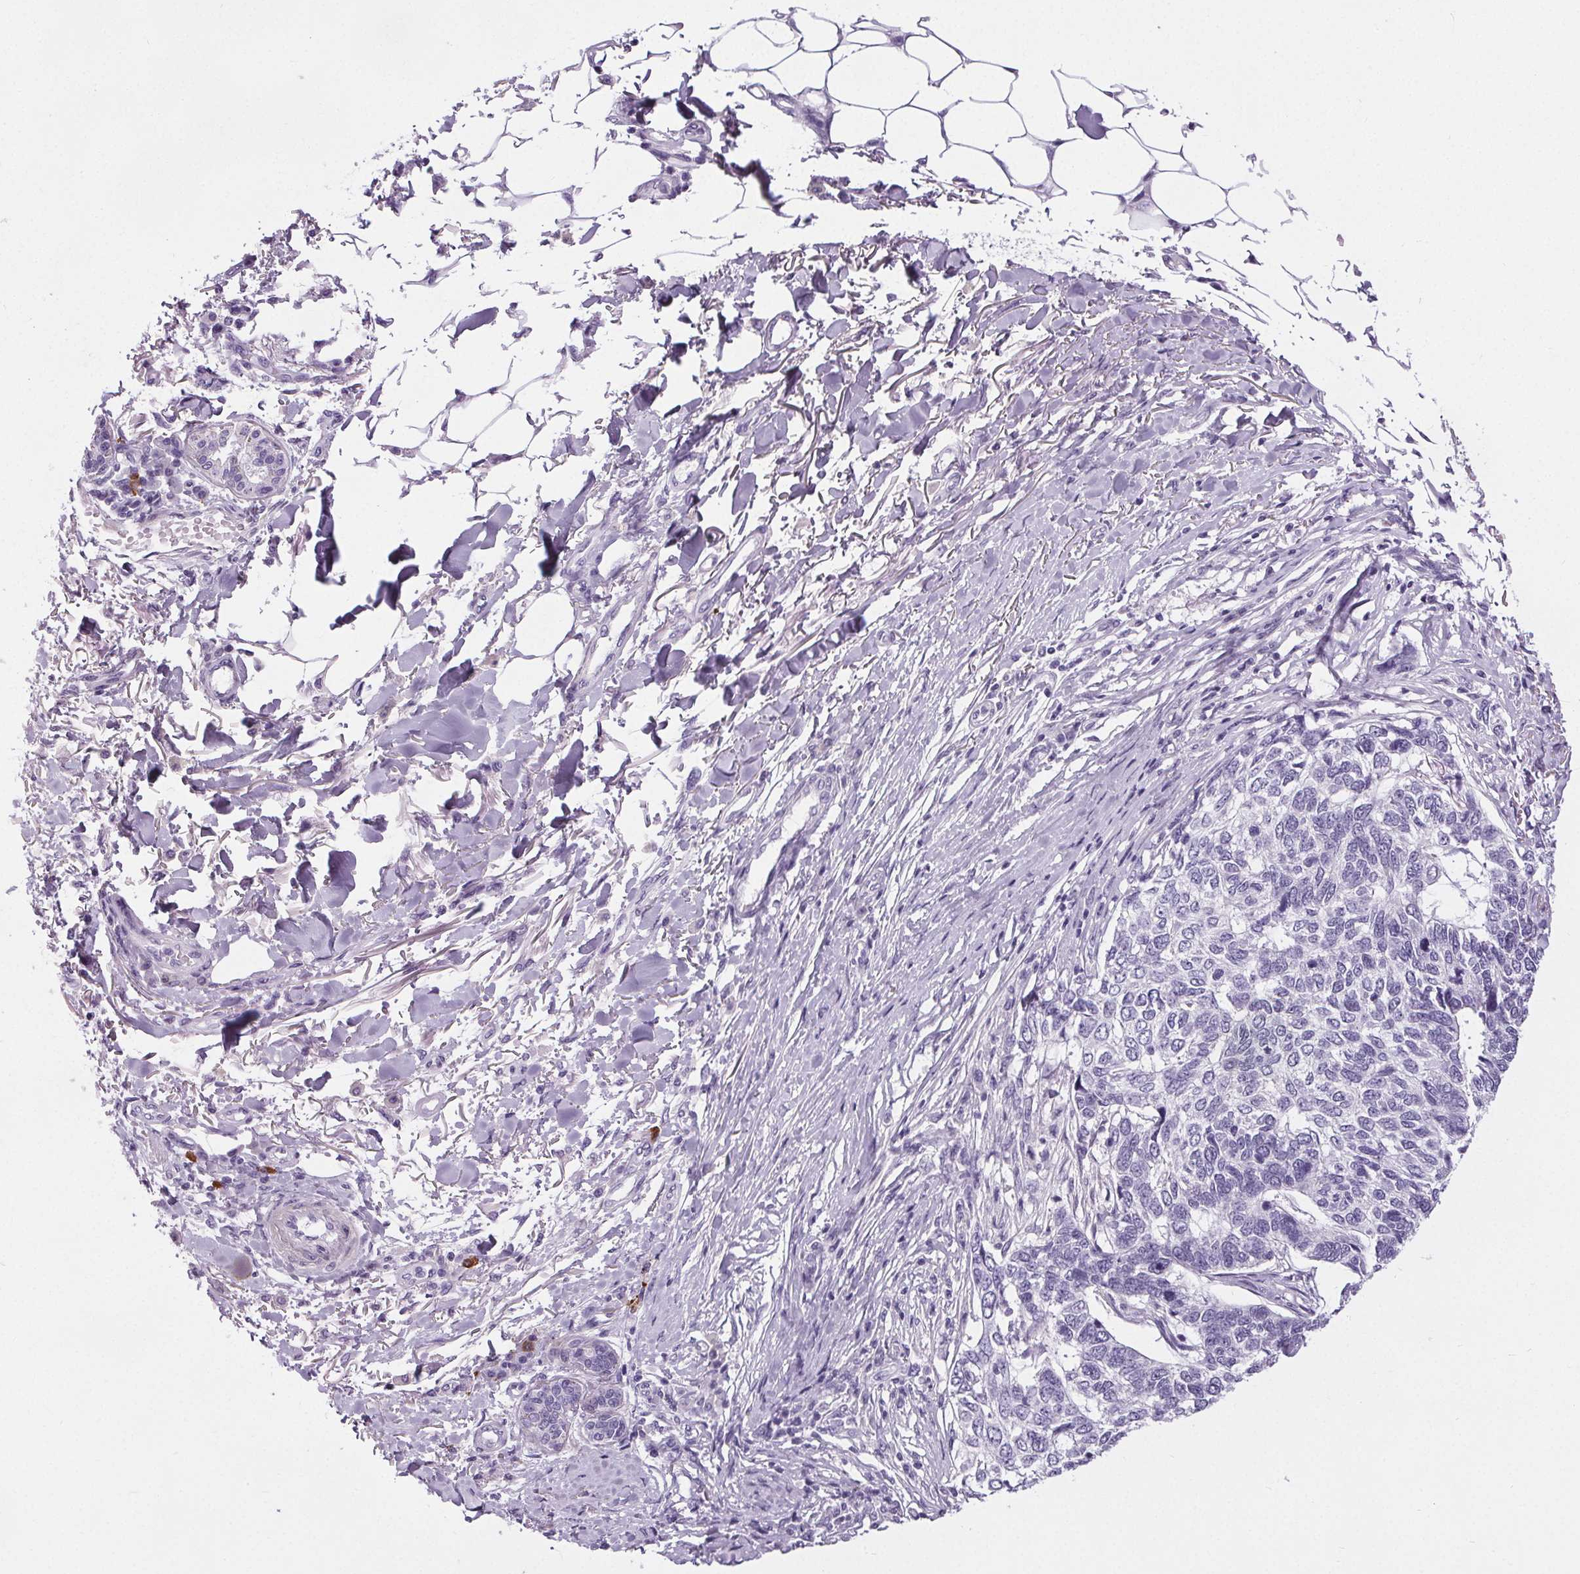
{"staining": {"intensity": "negative", "quantity": "none", "location": "none"}, "tissue": "skin cancer", "cell_type": "Tumor cells", "image_type": "cancer", "snomed": [{"axis": "morphology", "description": "Basal cell carcinoma"}, {"axis": "topography", "description": "Skin"}], "caption": "DAB immunohistochemical staining of human skin cancer exhibits no significant expression in tumor cells.", "gene": "ELAVL2", "patient": {"sex": "female", "age": 65}}